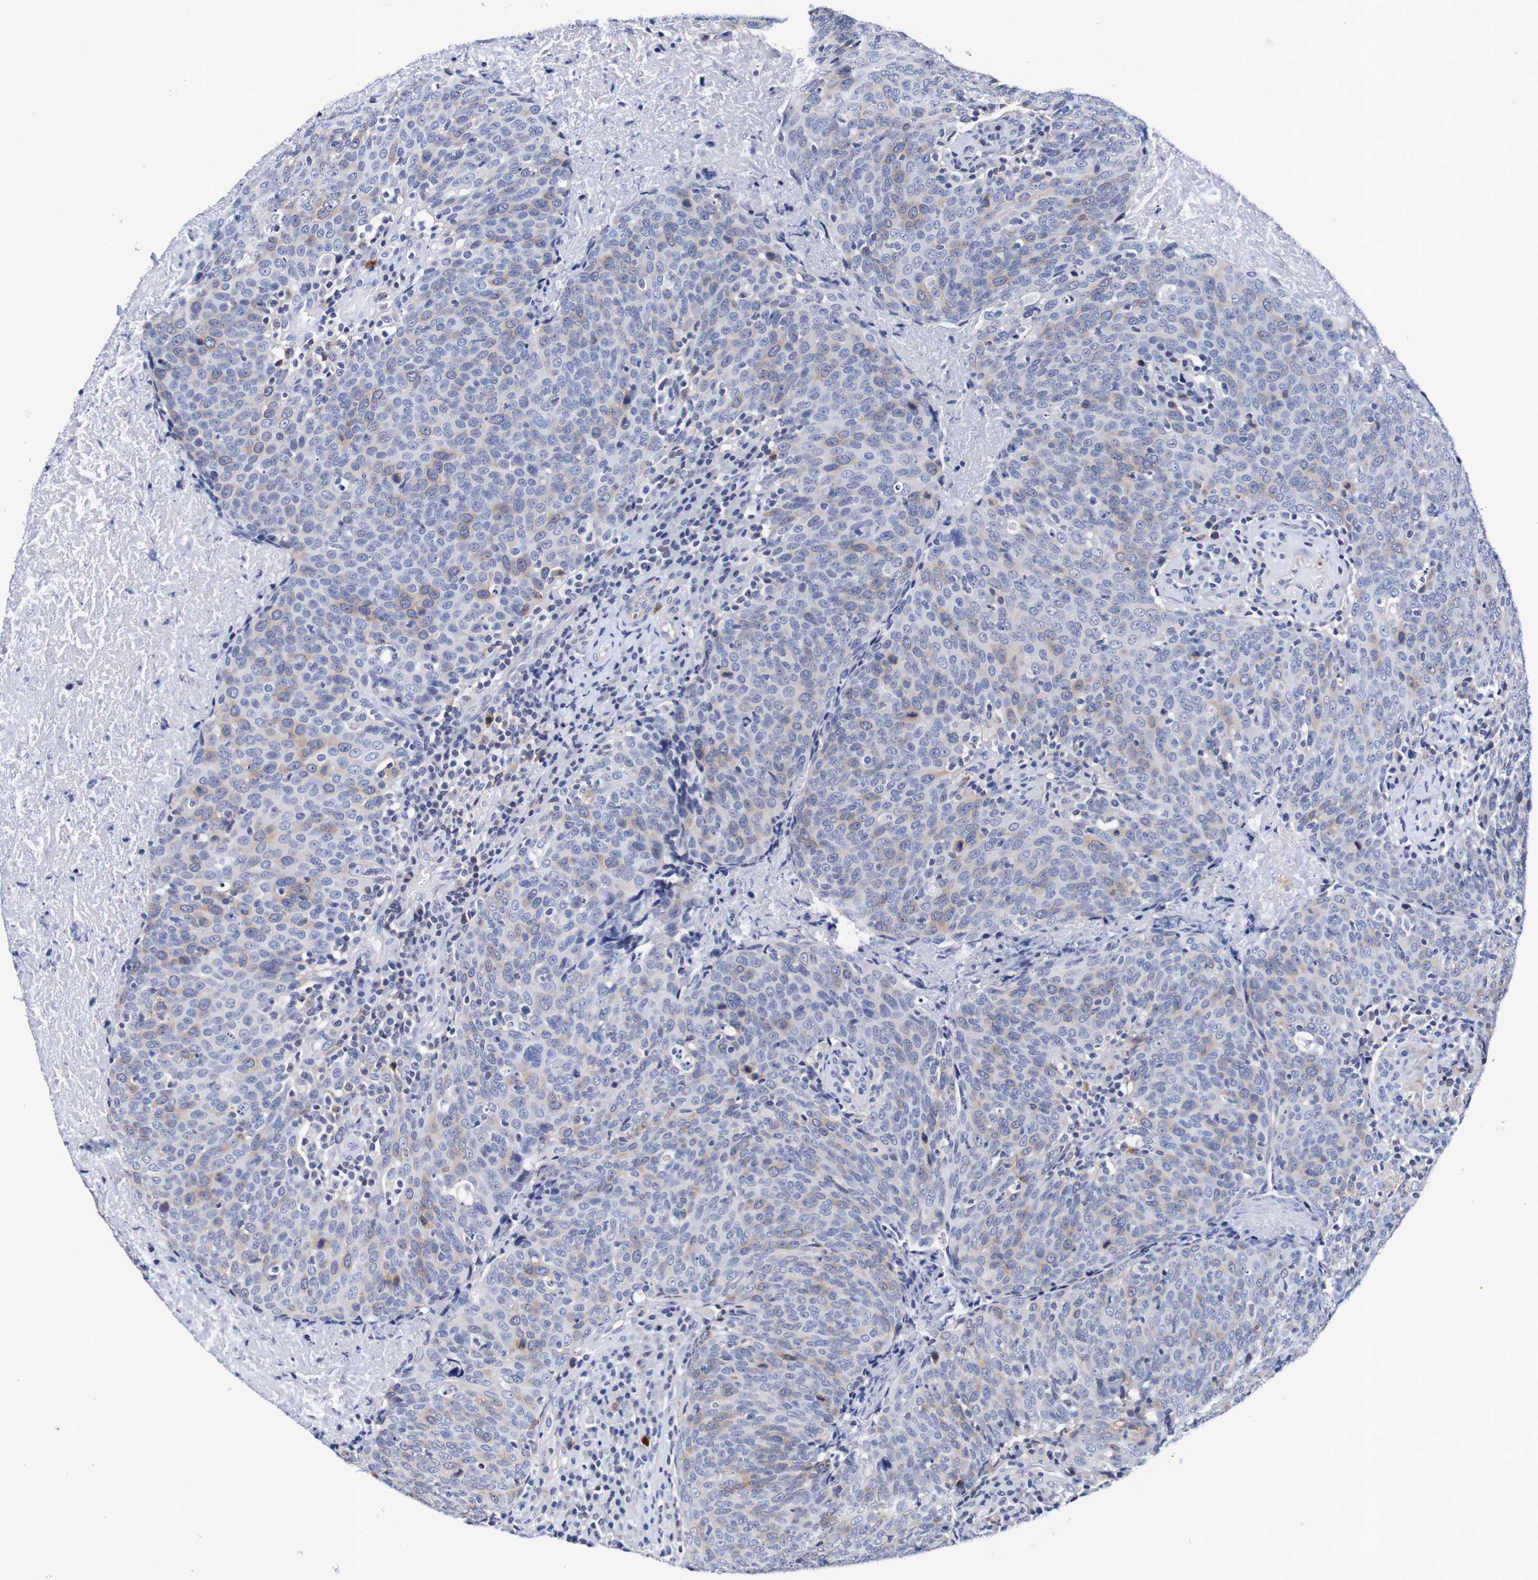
{"staining": {"intensity": "weak", "quantity": "<25%", "location": "cytoplasmic/membranous"}, "tissue": "head and neck cancer", "cell_type": "Tumor cells", "image_type": "cancer", "snomed": [{"axis": "morphology", "description": "Squamous cell carcinoma, NOS"}, {"axis": "morphology", "description": "Squamous cell carcinoma, metastatic, NOS"}, {"axis": "topography", "description": "Lymph node"}, {"axis": "topography", "description": "Head-Neck"}], "caption": "High power microscopy photomicrograph of an immunohistochemistry micrograph of head and neck cancer (squamous cell carcinoma), revealing no significant positivity in tumor cells.", "gene": "ACVR1C", "patient": {"sex": "male", "age": 62}}